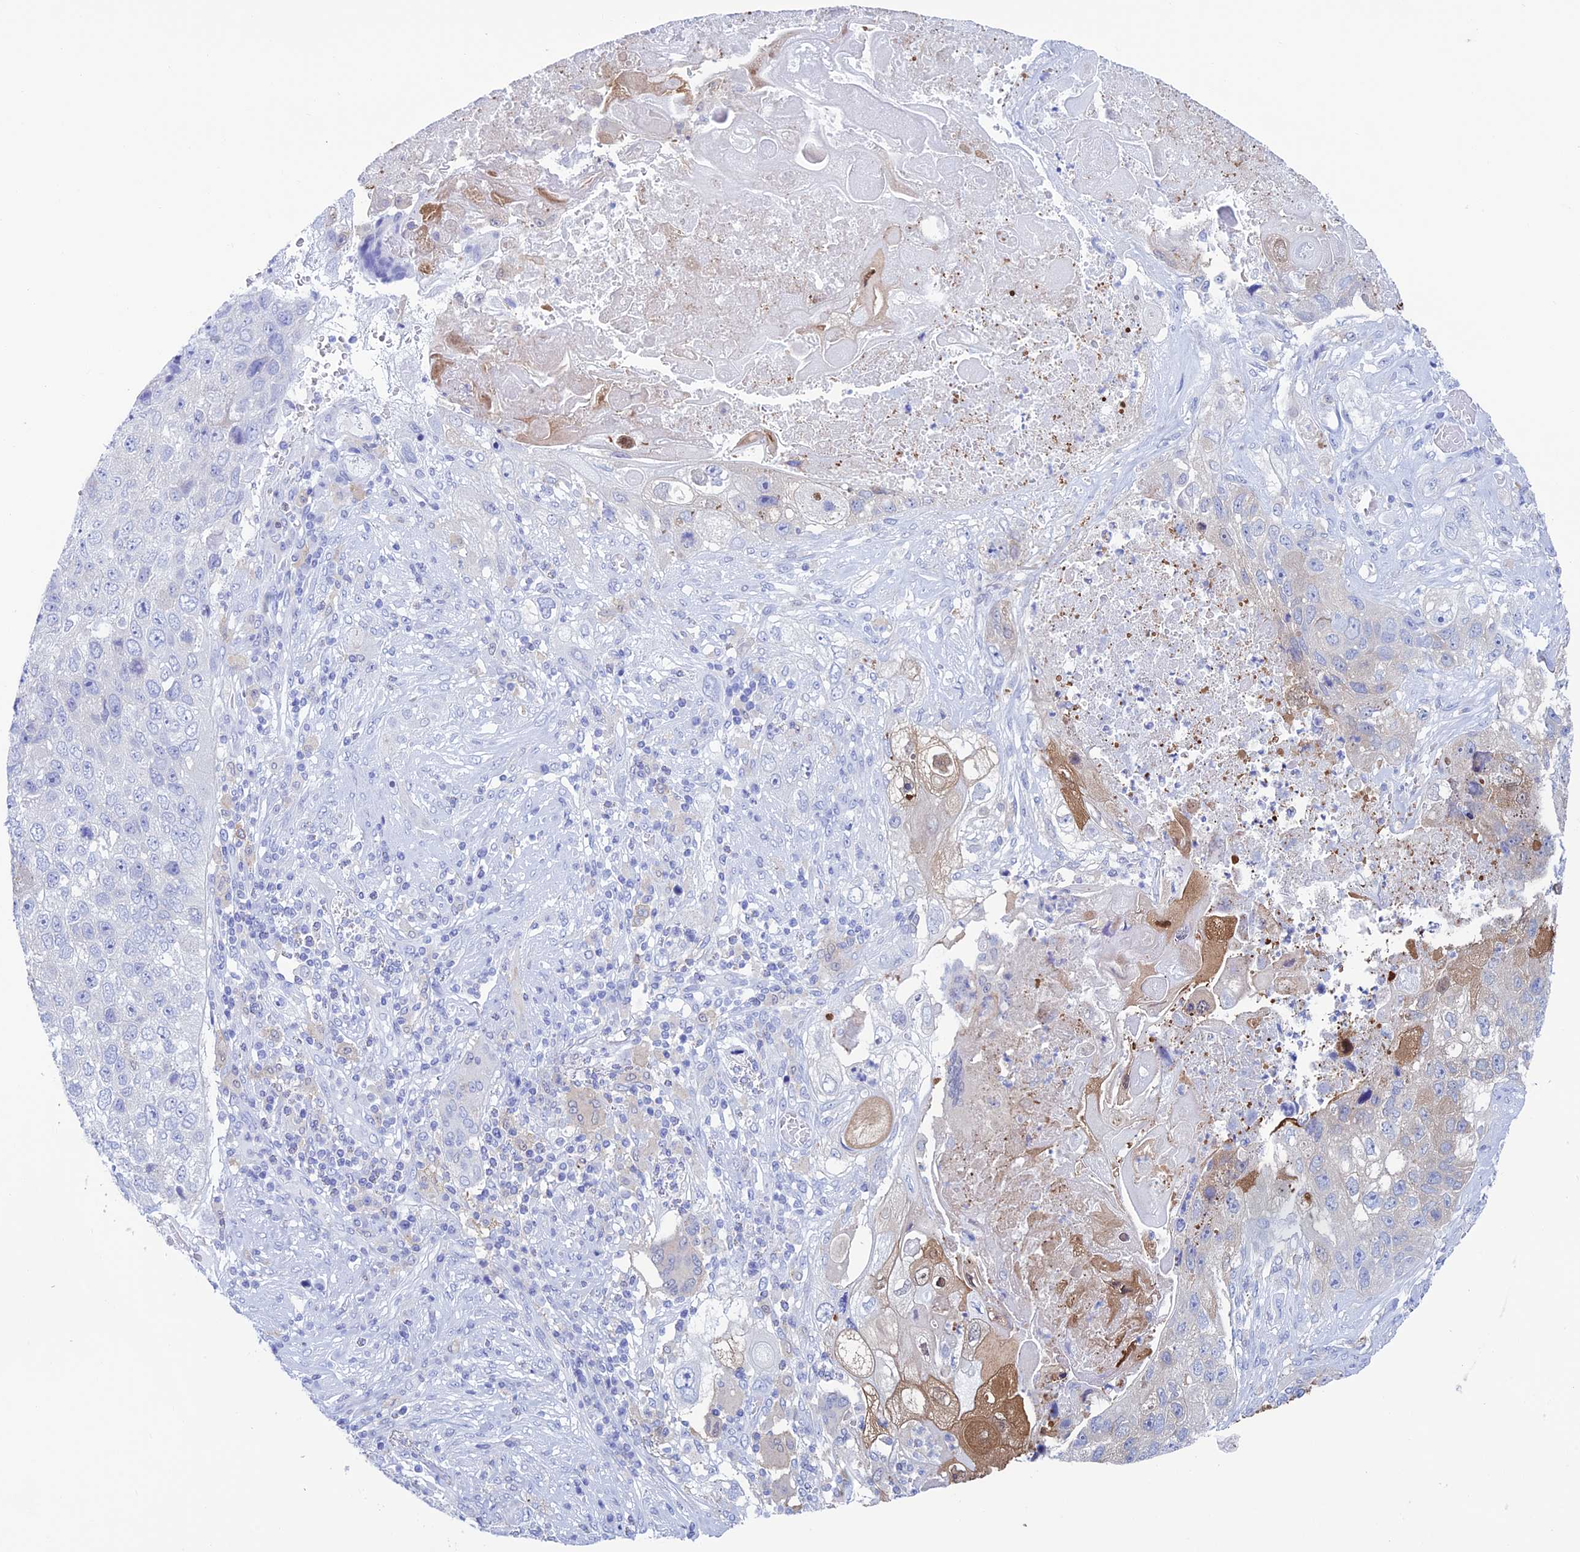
{"staining": {"intensity": "moderate", "quantity": "<25%", "location": "cytoplasmic/membranous,nuclear"}, "tissue": "lung cancer", "cell_type": "Tumor cells", "image_type": "cancer", "snomed": [{"axis": "morphology", "description": "Squamous cell carcinoma, NOS"}, {"axis": "topography", "description": "Lung"}], "caption": "Lung cancer was stained to show a protein in brown. There is low levels of moderate cytoplasmic/membranous and nuclear expression in approximately <25% of tumor cells.", "gene": "KCNK17", "patient": {"sex": "male", "age": 61}}